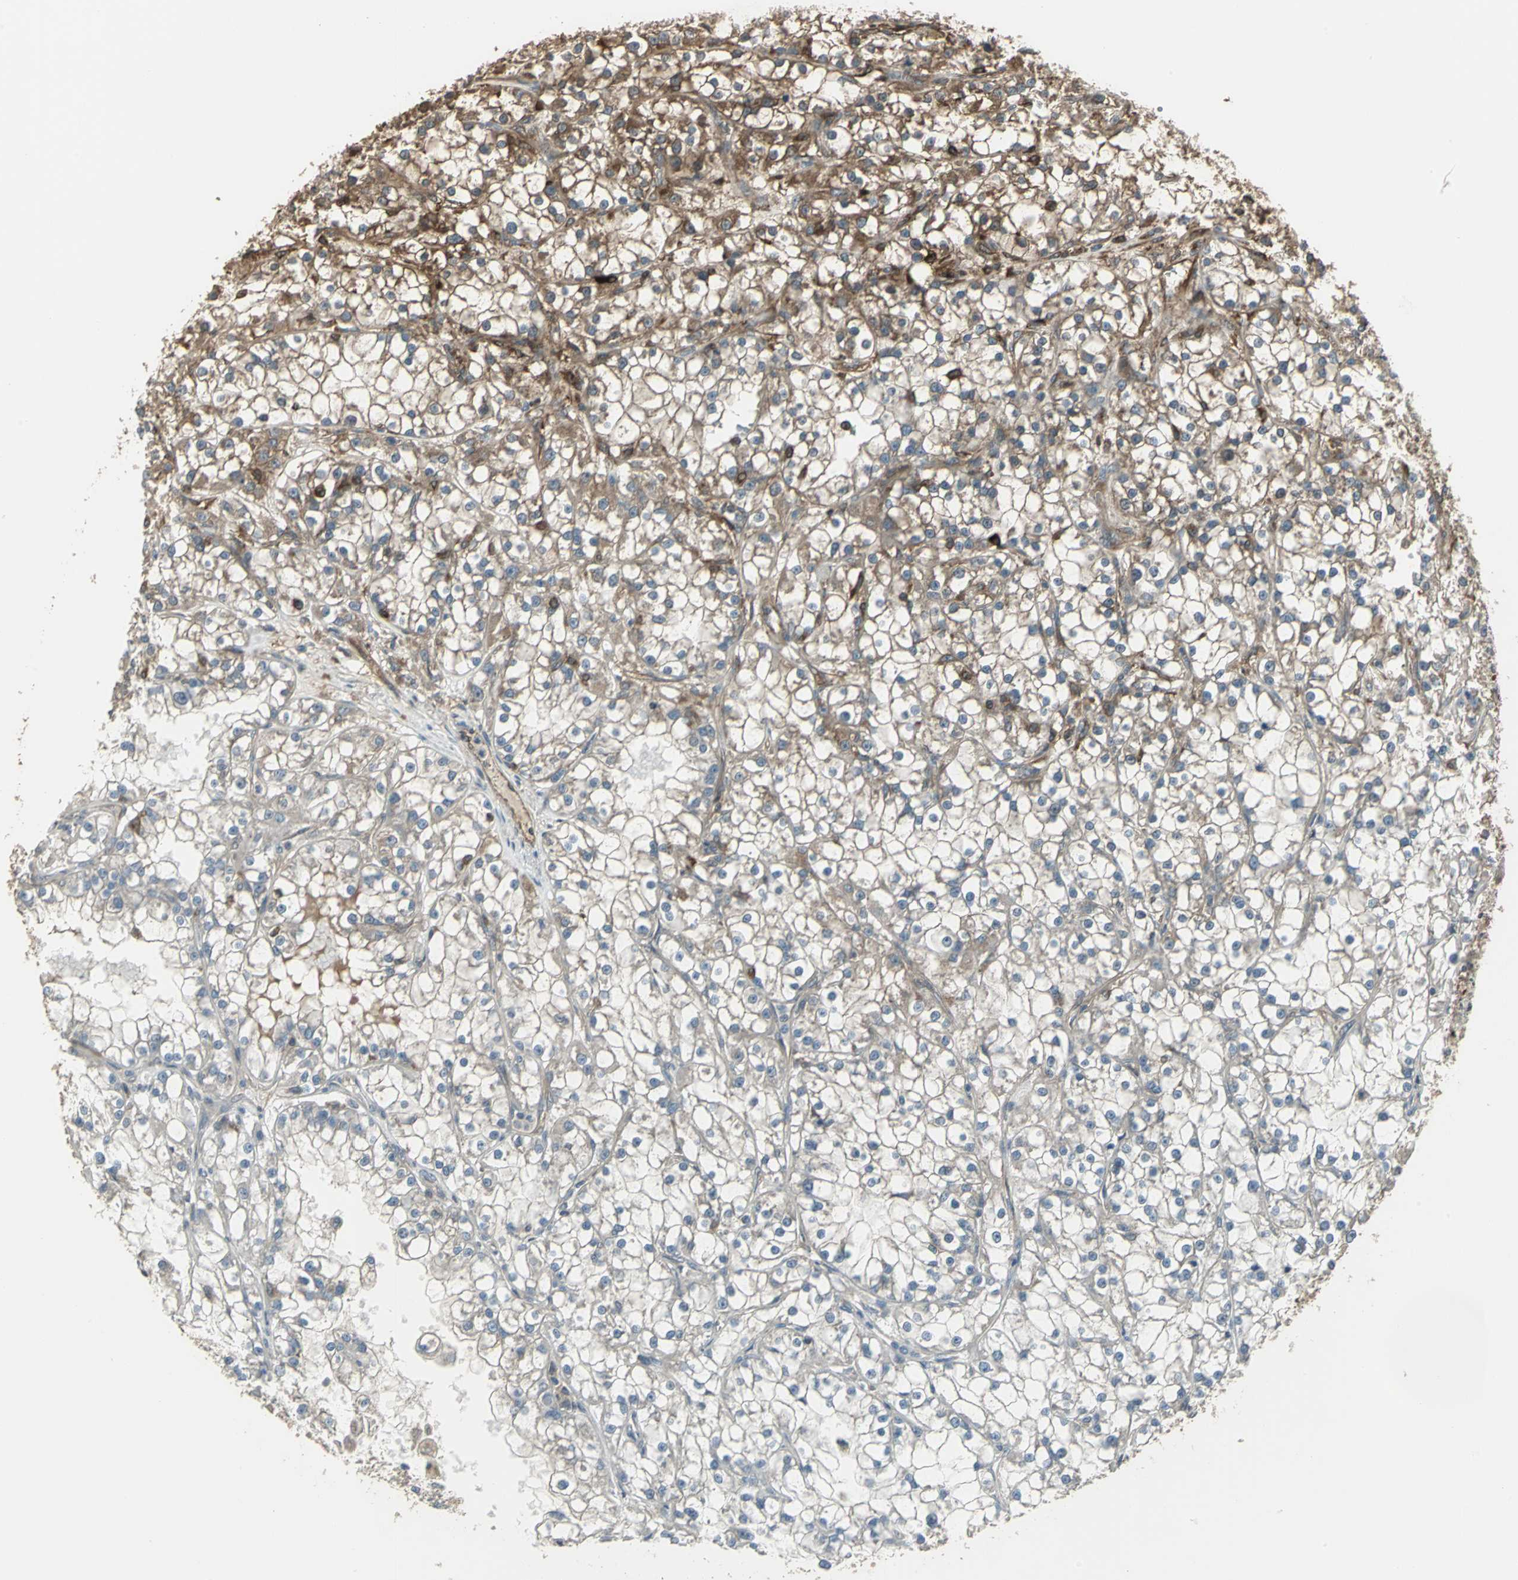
{"staining": {"intensity": "moderate", "quantity": "25%-75%", "location": "cytoplasmic/membranous"}, "tissue": "renal cancer", "cell_type": "Tumor cells", "image_type": "cancer", "snomed": [{"axis": "morphology", "description": "Adenocarcinoma, NOS"}, {"axis": "topography", "description": "Kidney"}], "caption": "Immunohistochemistry (DAB) staining of human renal cancer (adenocarcinoma) reveals moderate cytoplasmic/membranous protein positivity in about 25%-75% of tumor cells.", "gene": "PRXL2B", "patient": {"sex": "female", "age": 52}}